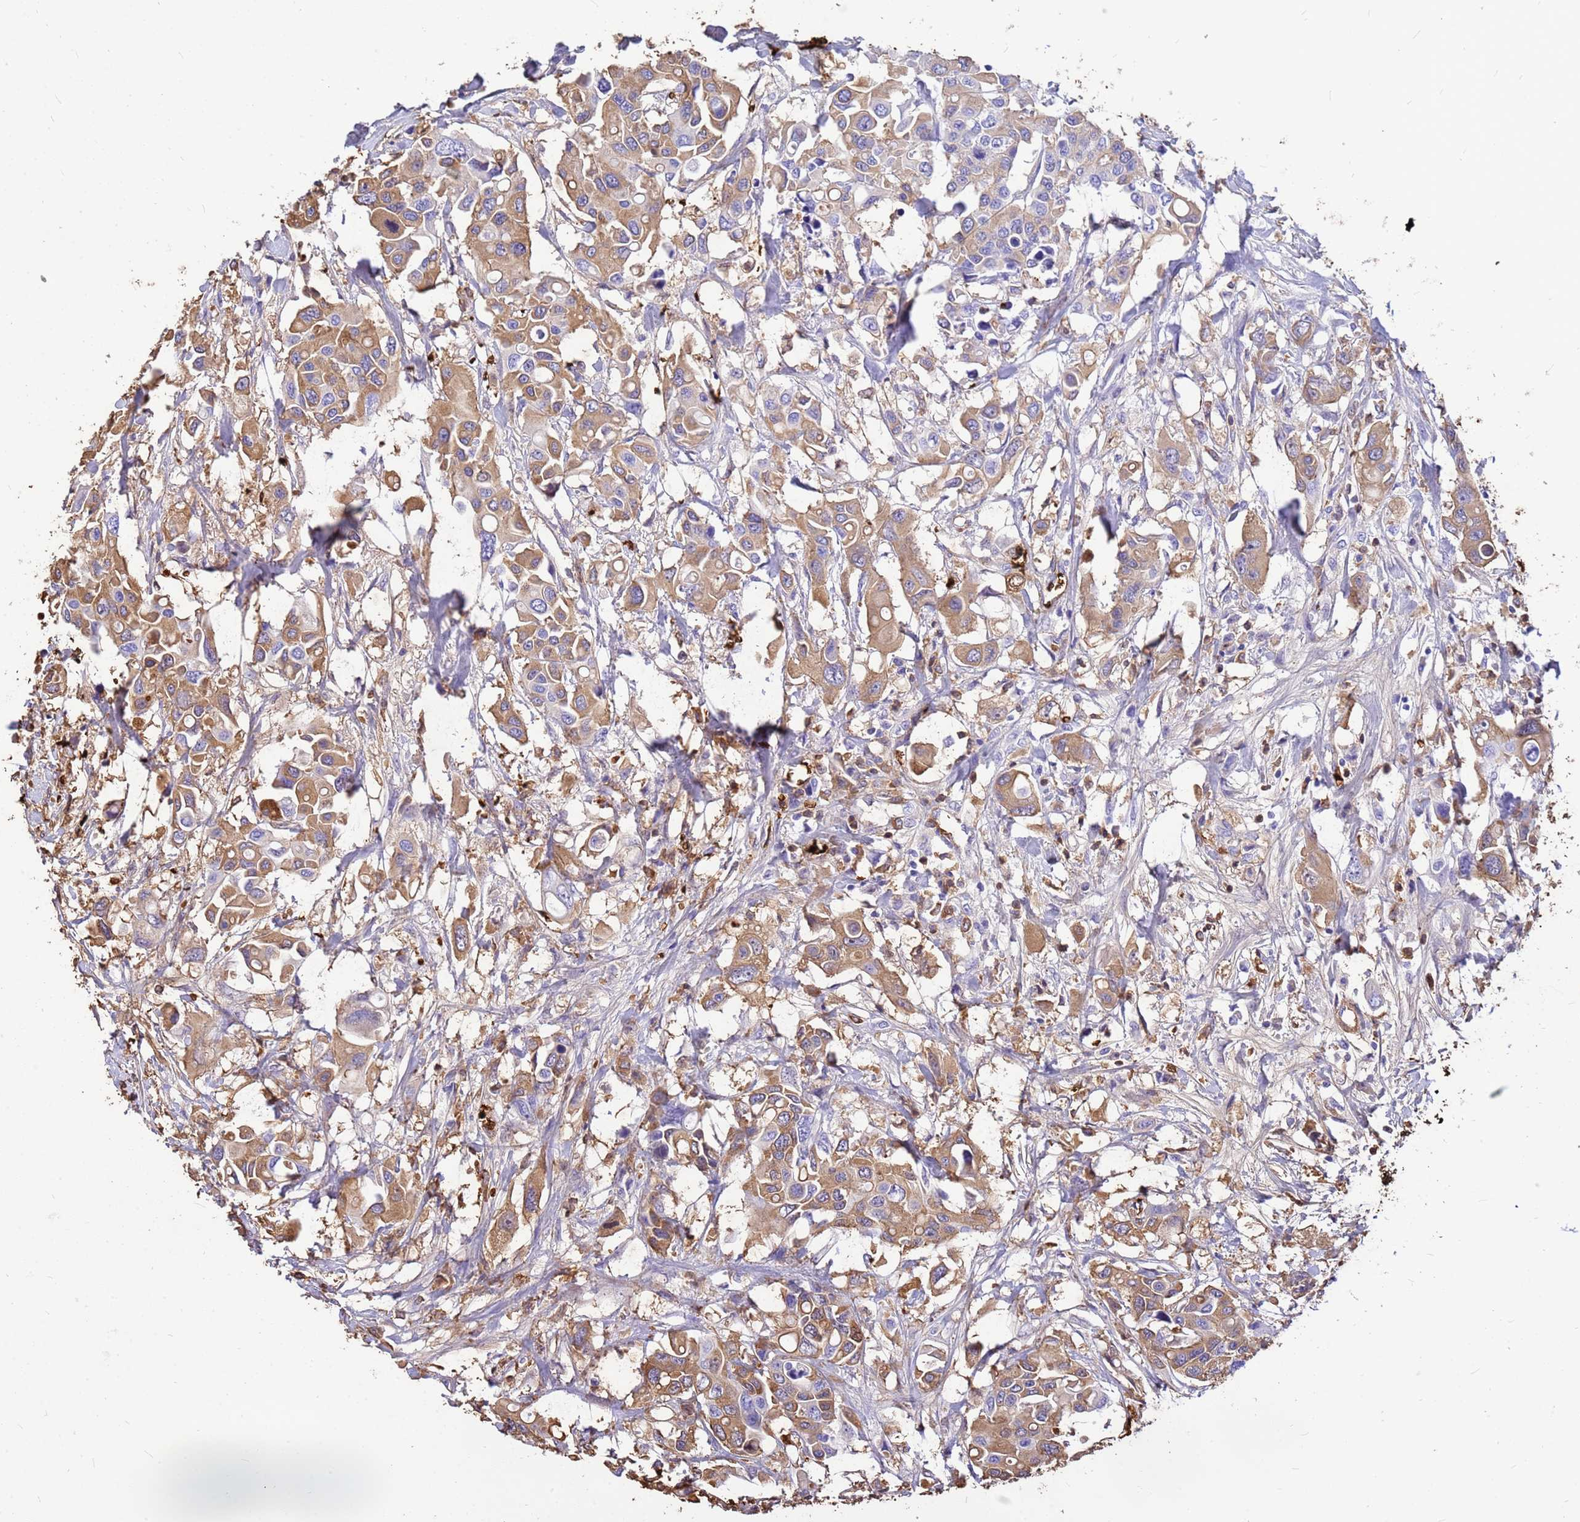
{"staining": {"intensity": "moderate", "quantity": "25%-75%", "location": "cytoplasmic/membranous"}, "tissue": "colorectal cancer", "cell_type": "Tumor cells", "image_type": "cancer", "snomed": [{"axis": "morphology", "description": "Adenocarcinoma, NOS"}, {"axis": "topography", "description": "Colon"}], "caption": "DAB (3,3'-diaminobenzidine) immunohistochemical staining of human colorectal cancer (adenocarcinoma) shows moderate cytoplasmic/membranous protein staining in about 25%-75% of tumor cells.", "gene": "HBA2", "patient": {"sex": "male", "age": 77}}